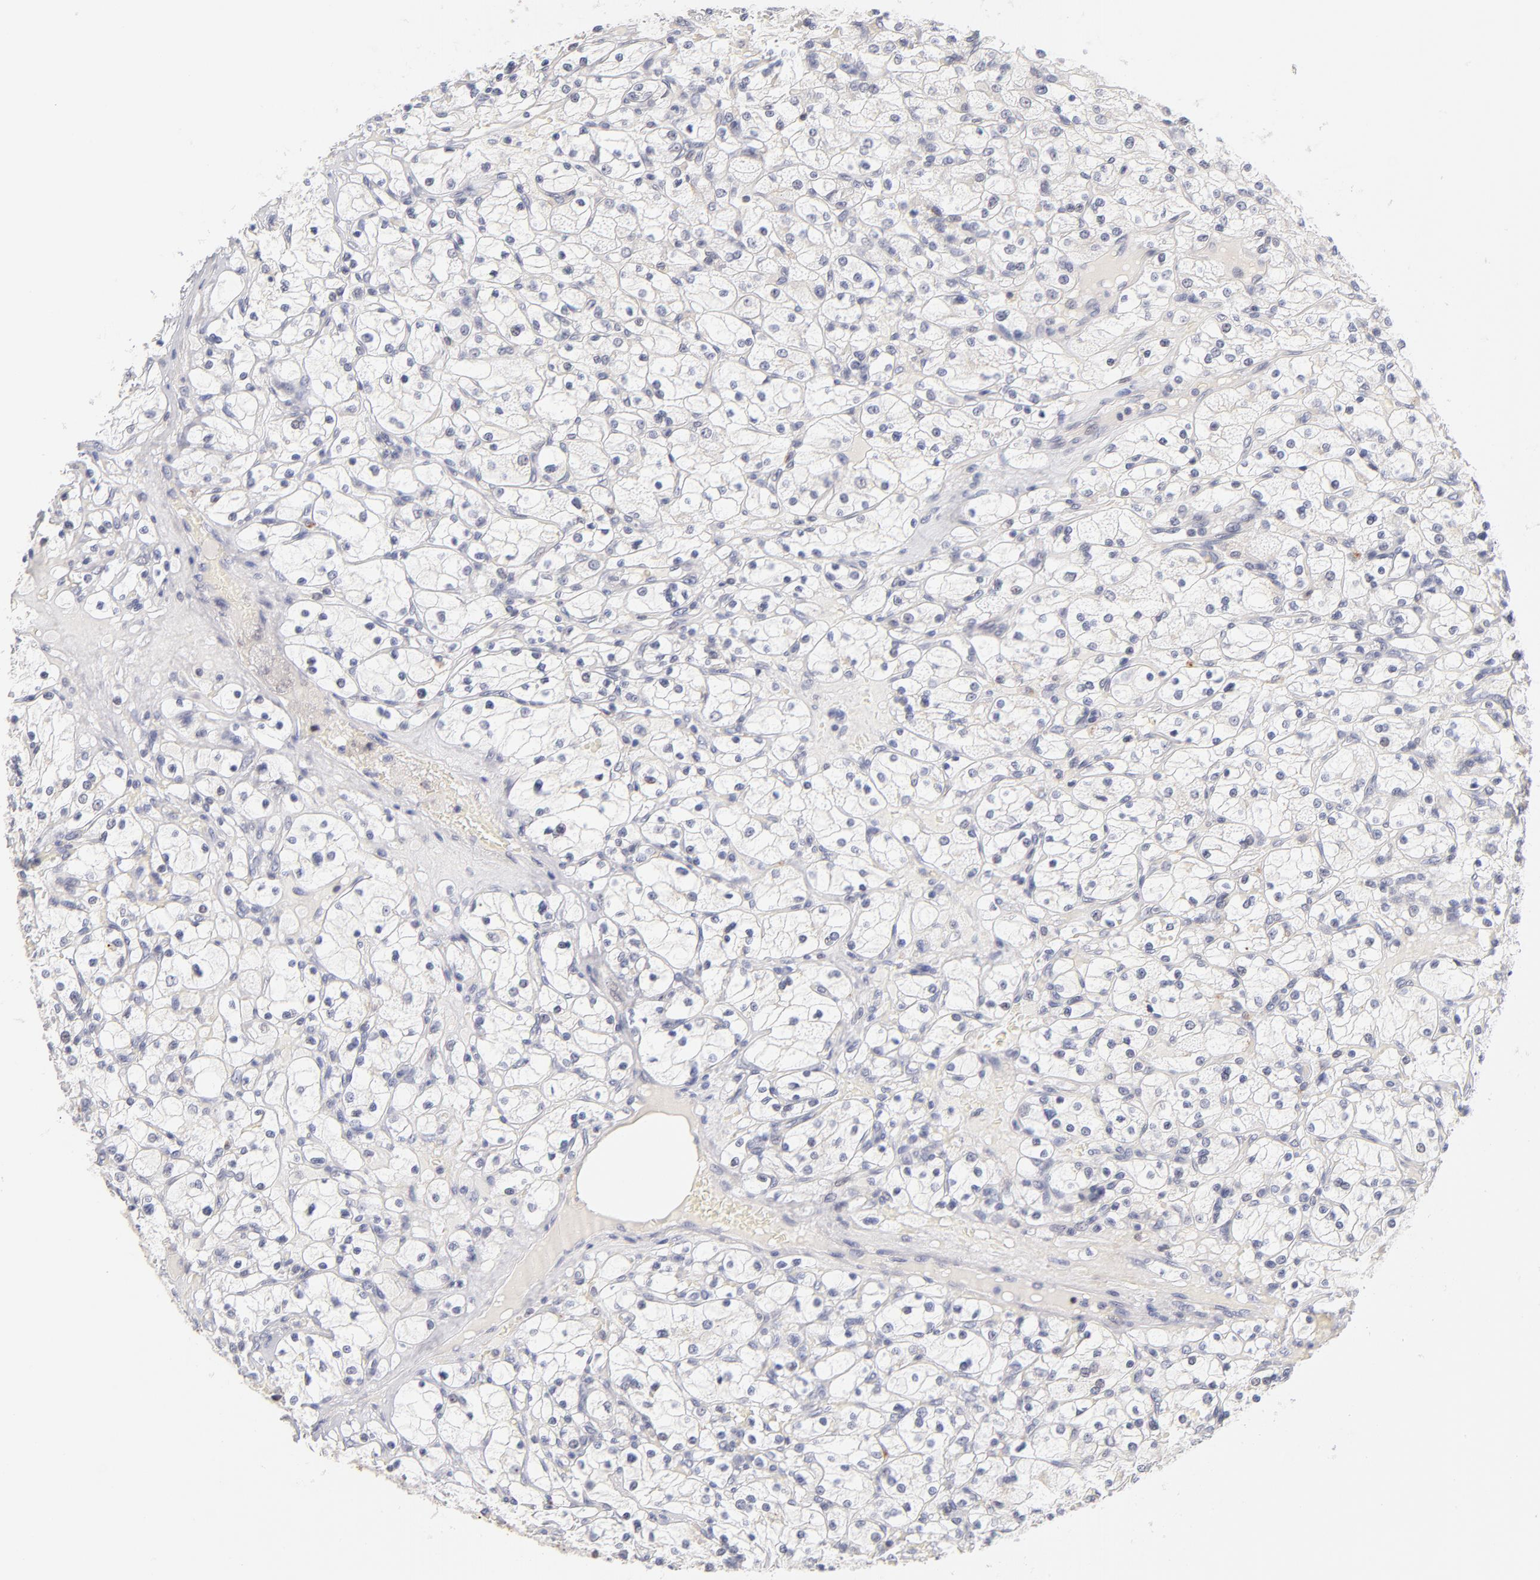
{"staining": {"intensity": "negative", "quantity": "none", "location": "none"}, "tissue": "renal cancer", "cell_type": "Tumor cells", "image_type": "cancer", "snomed": [{"axis": "morphology", "description": "Adenocarcinoma, NOS"}, {"axis": "topography", "description": "Kidney"}], "caption": "DAB (3,3'-diaminobenzidine) immunohistochemical staining of renal cancer displays no significant expression in tumor cells. (DAB immunohistochemistry (IHC) visualized using brightfield microscopy, high magnification).", "gene": "PARP1", "patient": {"sex": "female", "age": 83}}